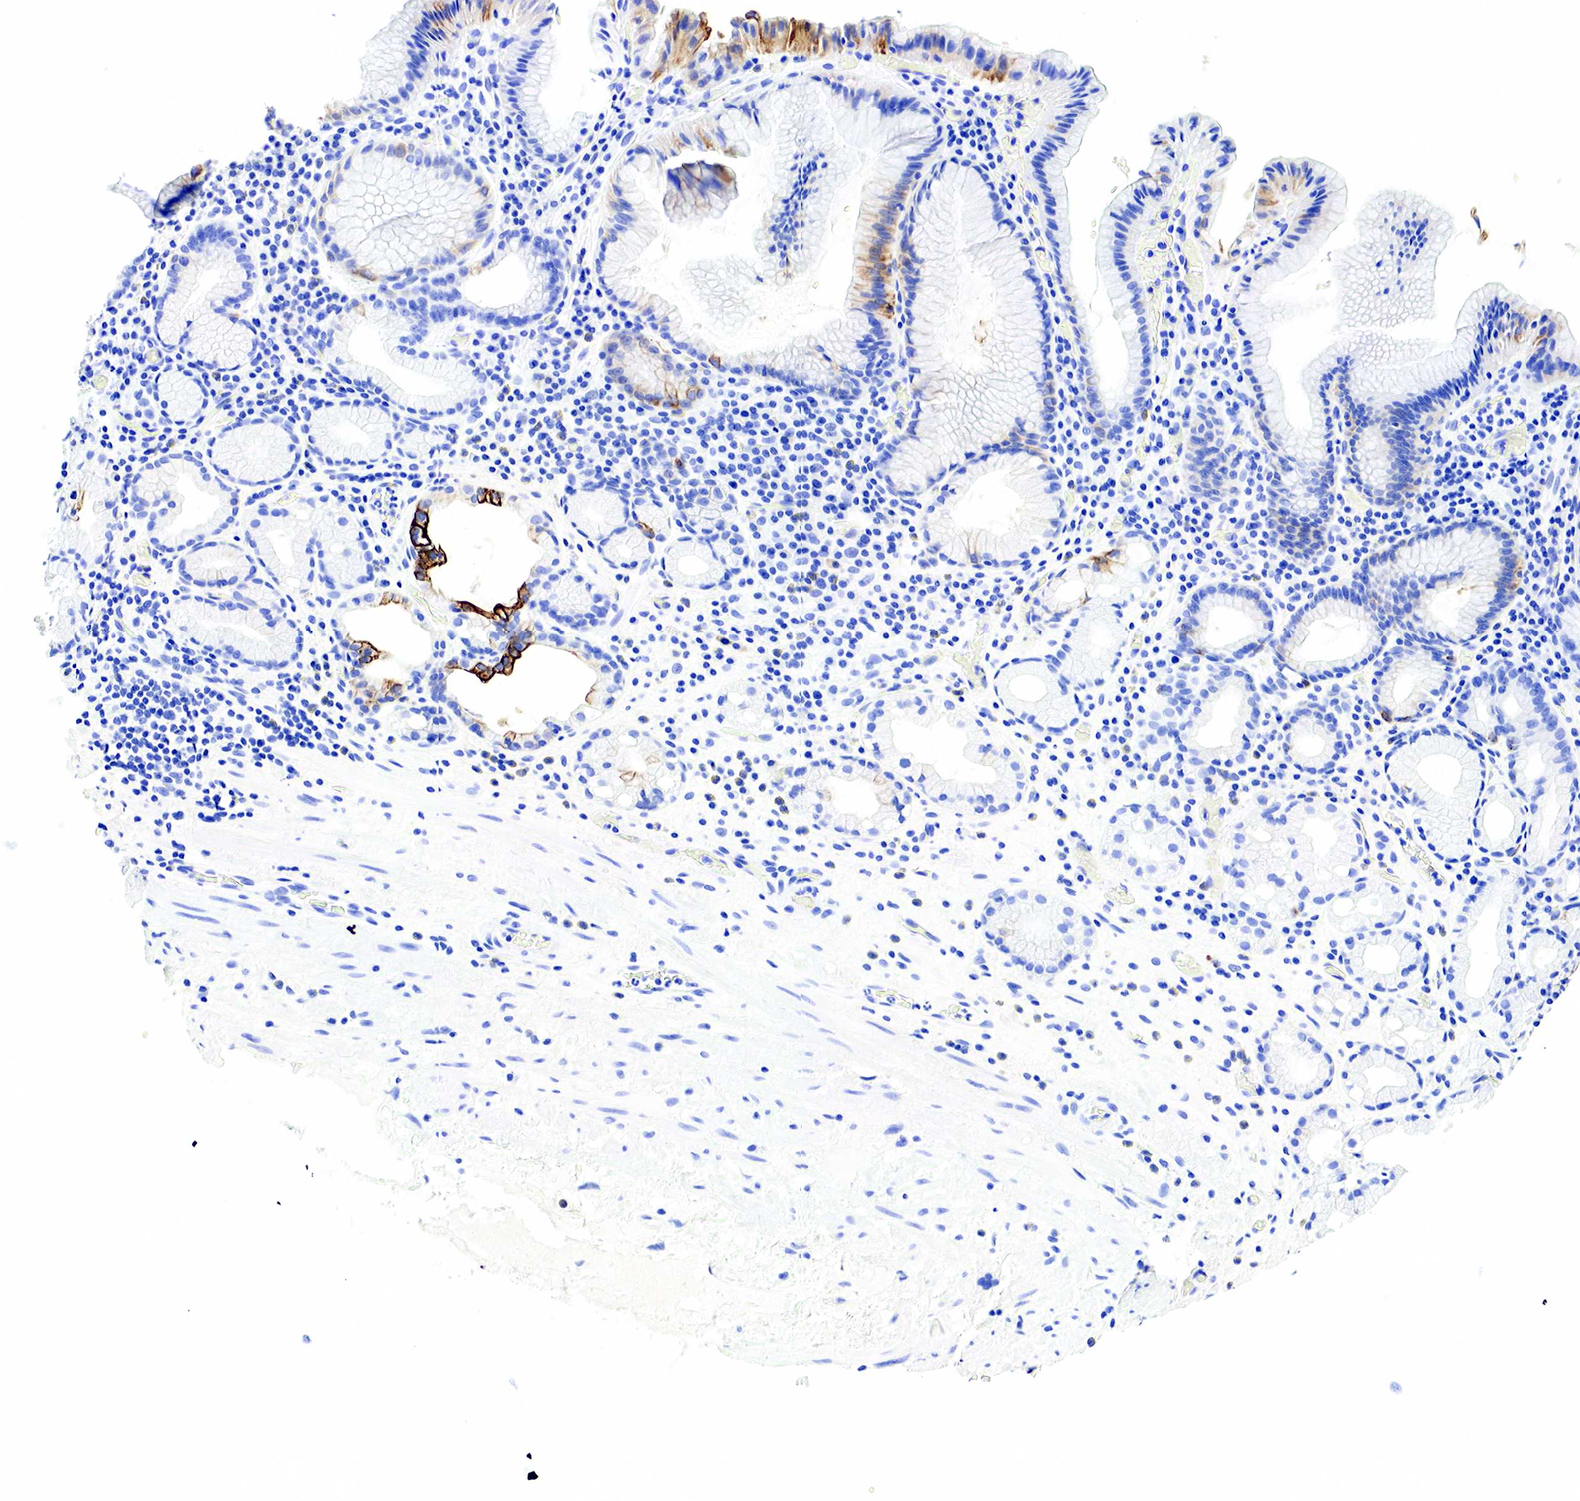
{"staining": {"intensity": "moderate", "quantity": "<25%", "location": "cytoplasmic/membranous"}, "tissue": "stomach", "cell_type": "Glandular cells", "image_type": "normal", "snomed": [{"axis": "morphology", "description": "Normal tissue, NOS"}, {"axis": "topography", "description": "Stomach, lower"}, {"axis": "topography", "description": "Duodenum"}], "caption": "The micrograph reveals a brown stain indicating the presence of a protein in the cytoplasmic/membranous of glandular cells in stomach. Using DAB (brown) and hematoxylin (blue) stains, captured at high magnification using brightfield microscopy.", "gene": "KRT7", "patient": {"sex": "male", "age": 84}}